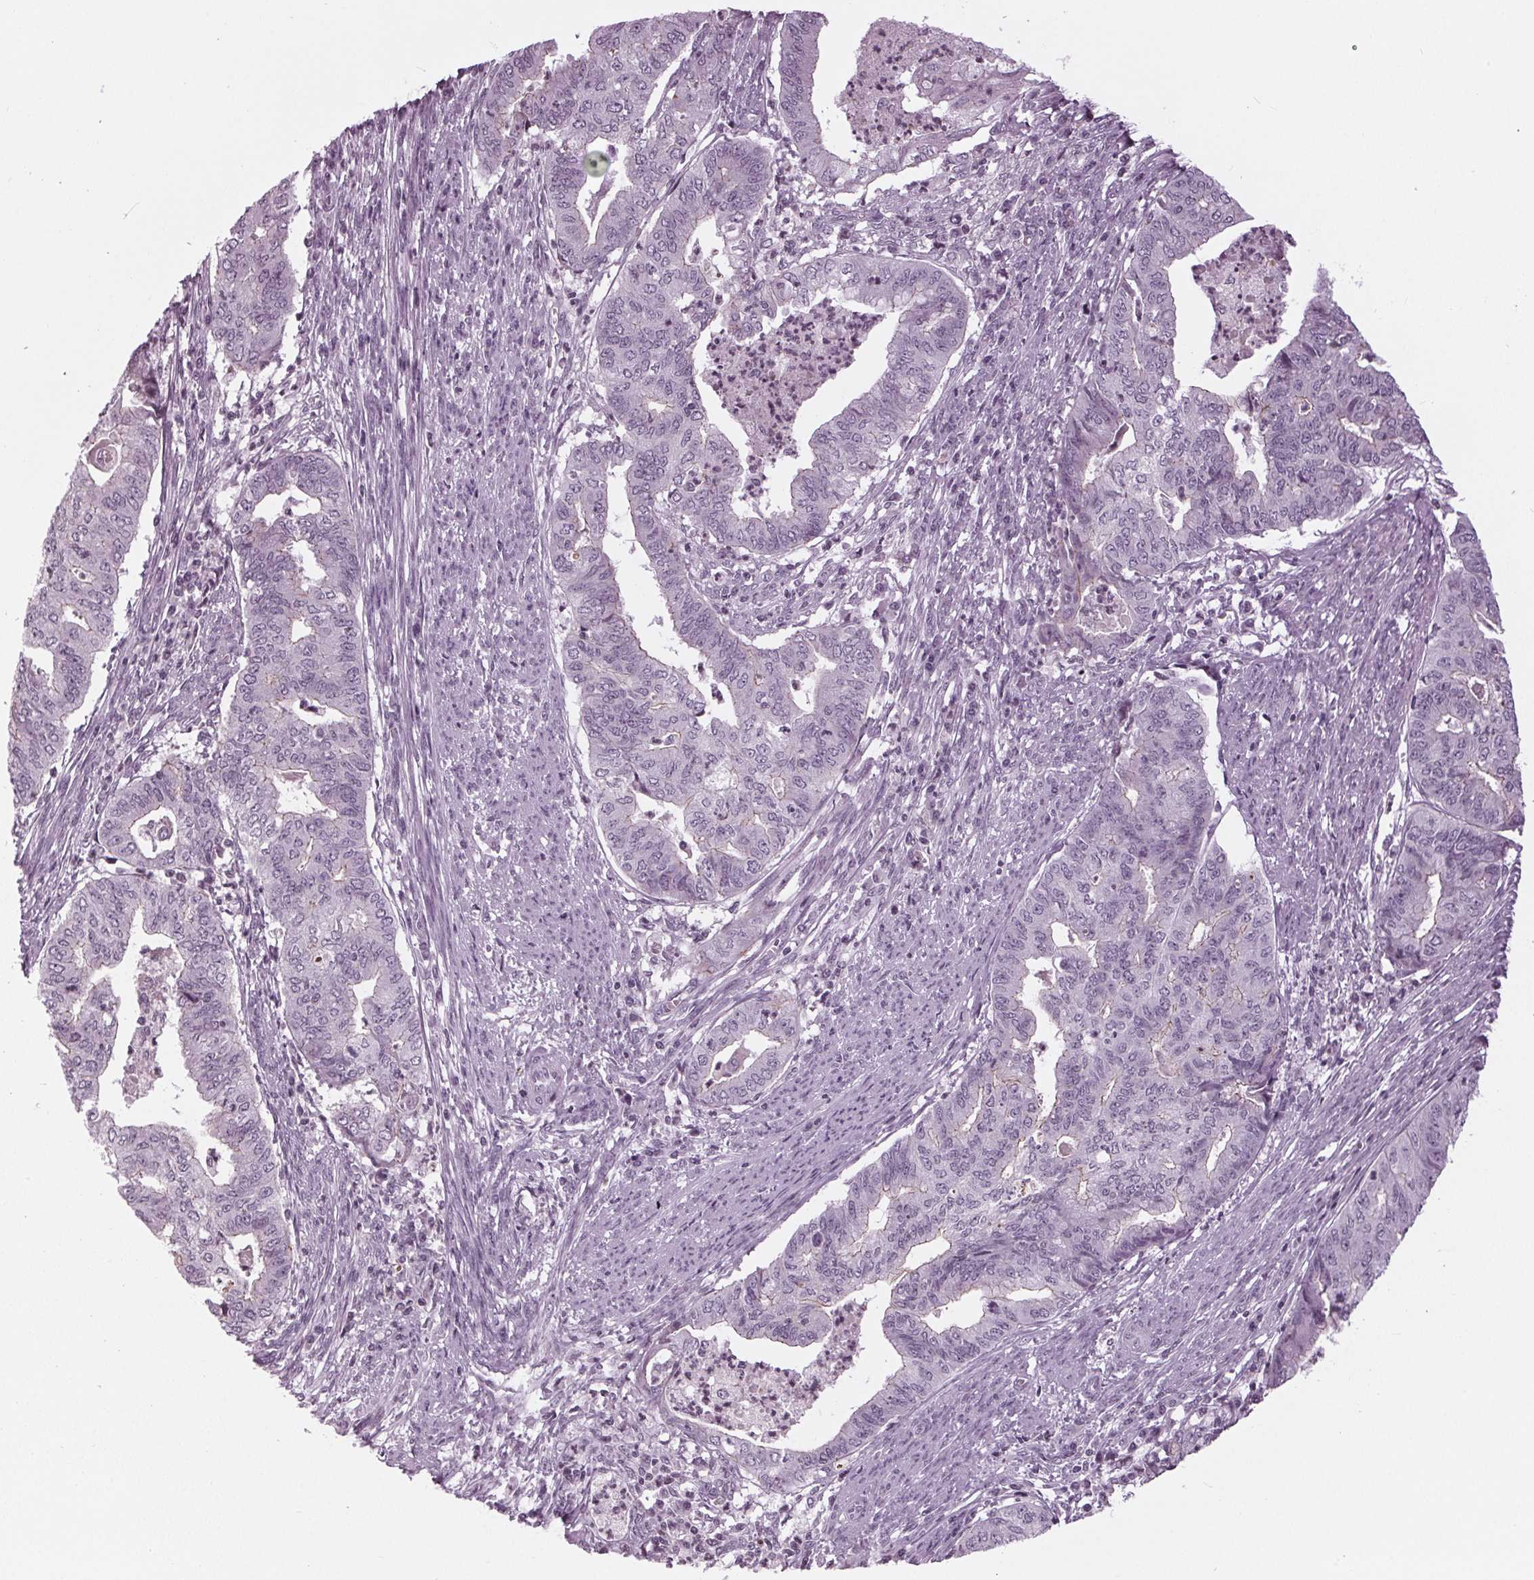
{"staining": {"intensity": "negative", "quantity": "none", "location": "none"}, "tissue": "endometrial cancer", "cell_type": "Tumor cells", "image_type": "cancer", "snomed": [{"axis": "morphology", "description": "Adenocarcinoma, NOS"}, {"axis": "topography", "description": "Endometrium"}], "caption": "Tumor cells are negative for brown protein staining in endometrial cancer (adenocarcinoma).", "gene": "SLC9A4", "patient": {"sex": "female", "age": 79}}